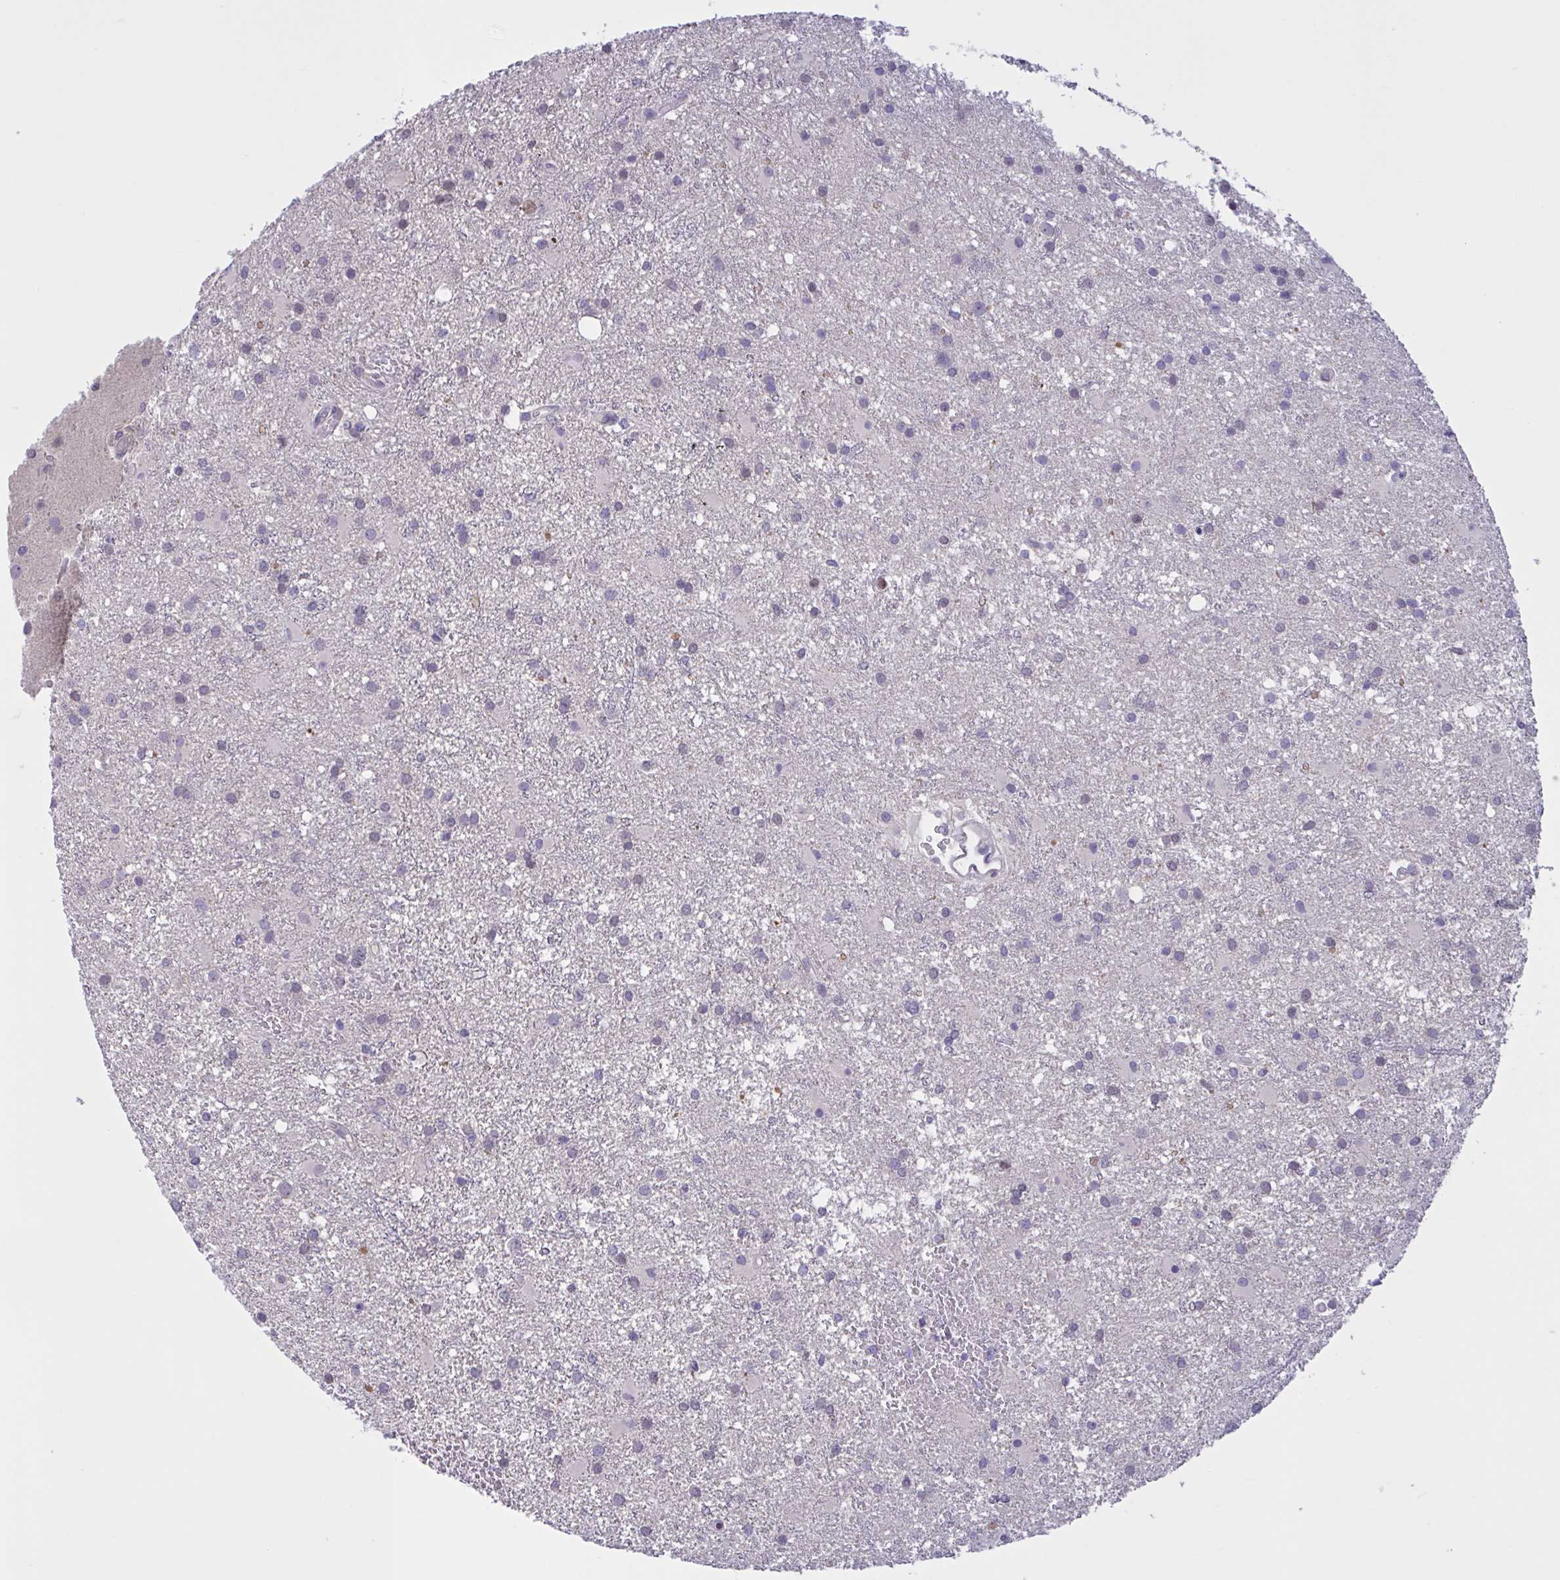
{"staining": {"intensity": "moderate", "quantity": "<25%", "location": "nuclear"}, "tissue": "glioma", "cell_type": "Tumor cells", "image_type": "cancer", "snomed": [{"axis": "morphology", "description": "Glioma, malignant, High grade"}, {"axis": "topography", "description": "Brain"}], "caption": "Protein analysis of glioma tissue shows moderate nuclear expression in approximately <25% of tumor cells. (Stains: DAB in brown, nuclei in blue, Microscopy: brightfield microscopy at high magnification).", "gene": "RBL1", "patient": {"sex": "male", "age": 55}}